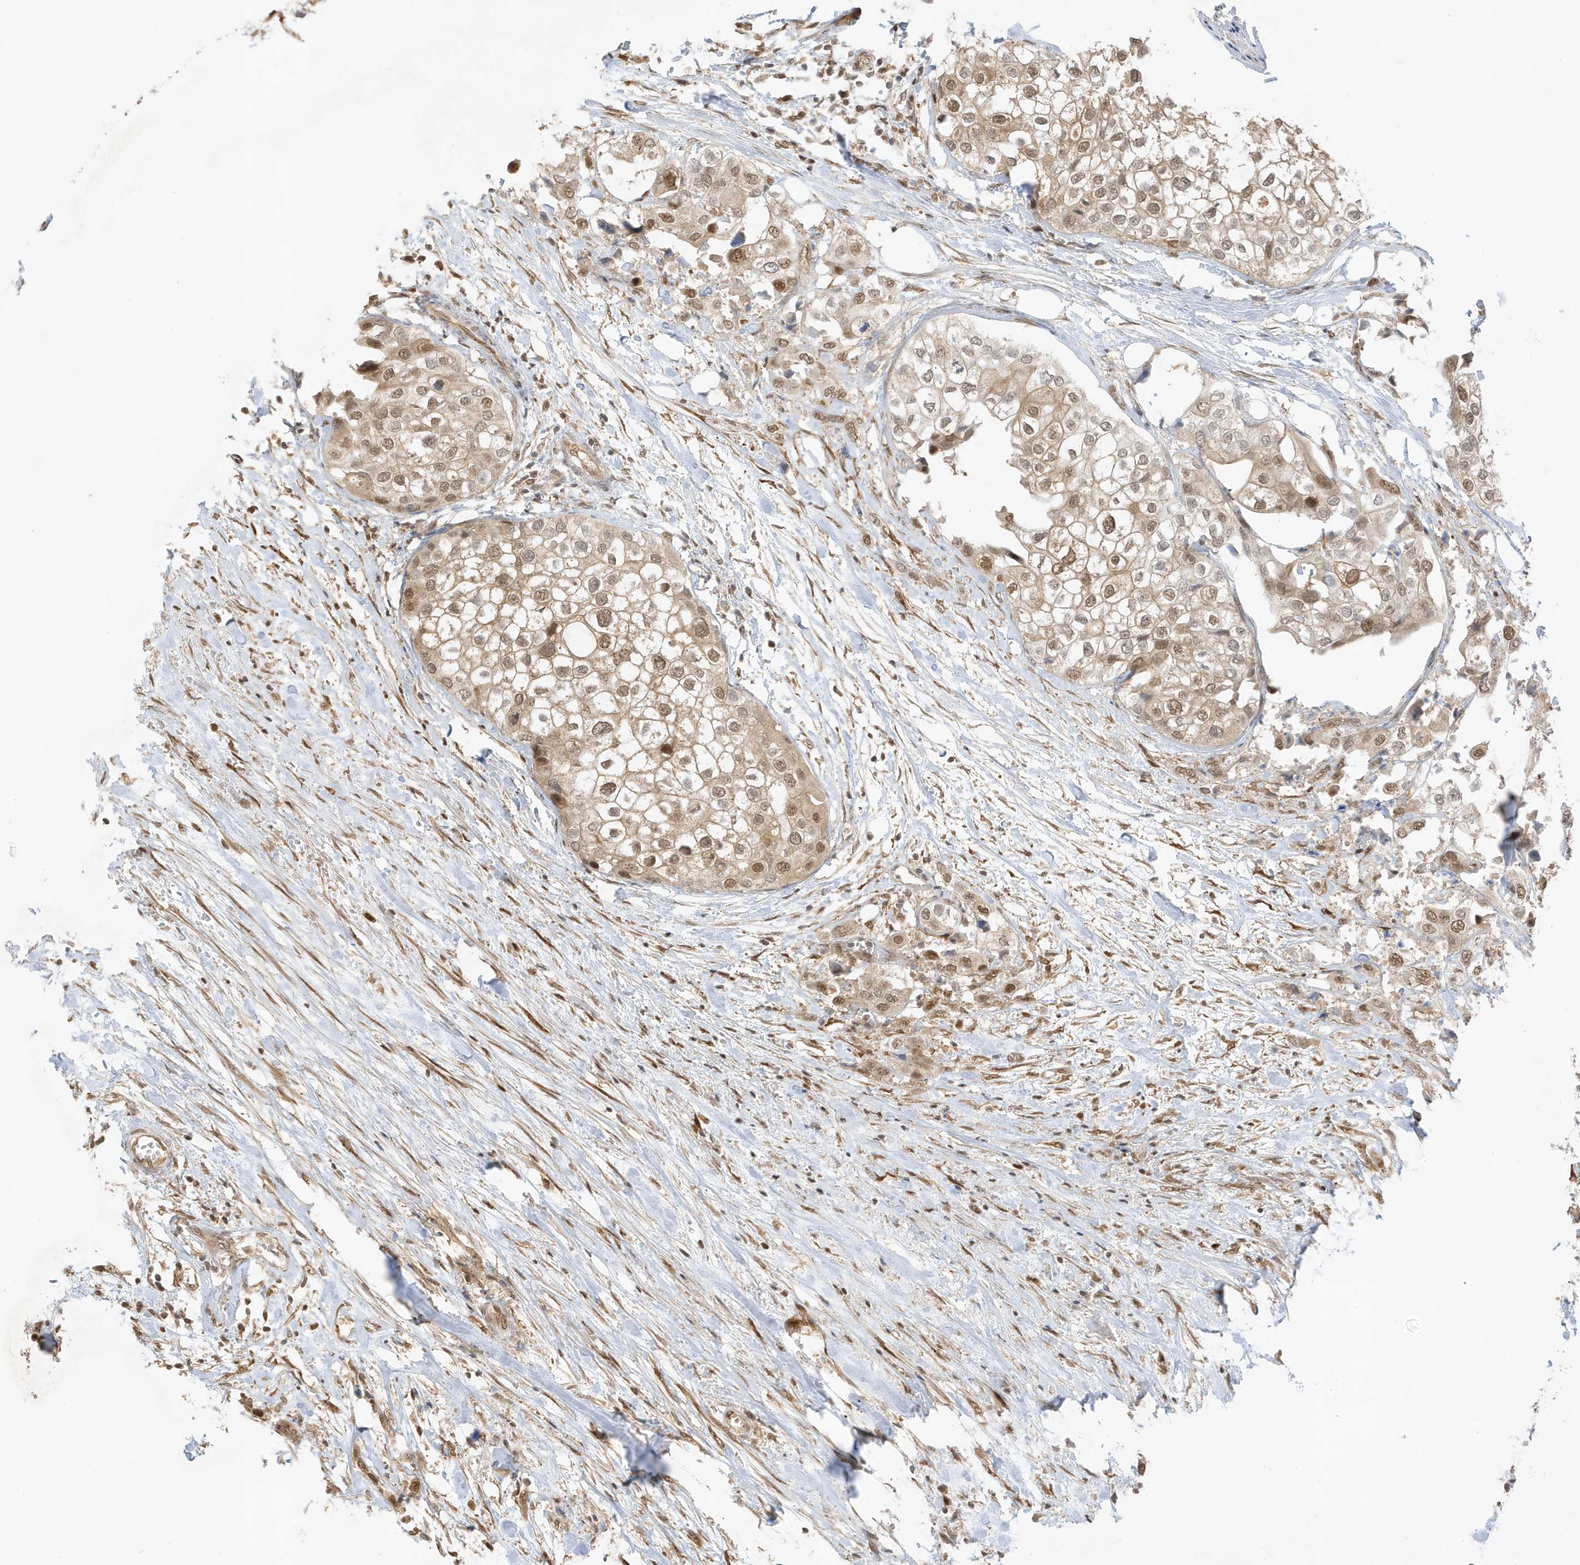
{"staining": {"intensity": "moderate", "quantity": "25%-75%", "location": "cytoplasmic/membranous,nuclear"}, "tissue": "urothelial cancer", "cell_type": "Tumor cells", "image_type": "cancer", "snomed": [{"axis": "morphology", "description": "Urothelial carcinoma, High grade"}, {"axis": "topography", "description": "Urinary bladder"}], "caption": "The micrograph reveals staining of urothelial cancer, revealing moderate cytoplasmic/membranous and nuclear protein expression (brown color) within tumor cells.", "gene": "ZBTB41", "patient": {"sex": "male", "age": 64}}